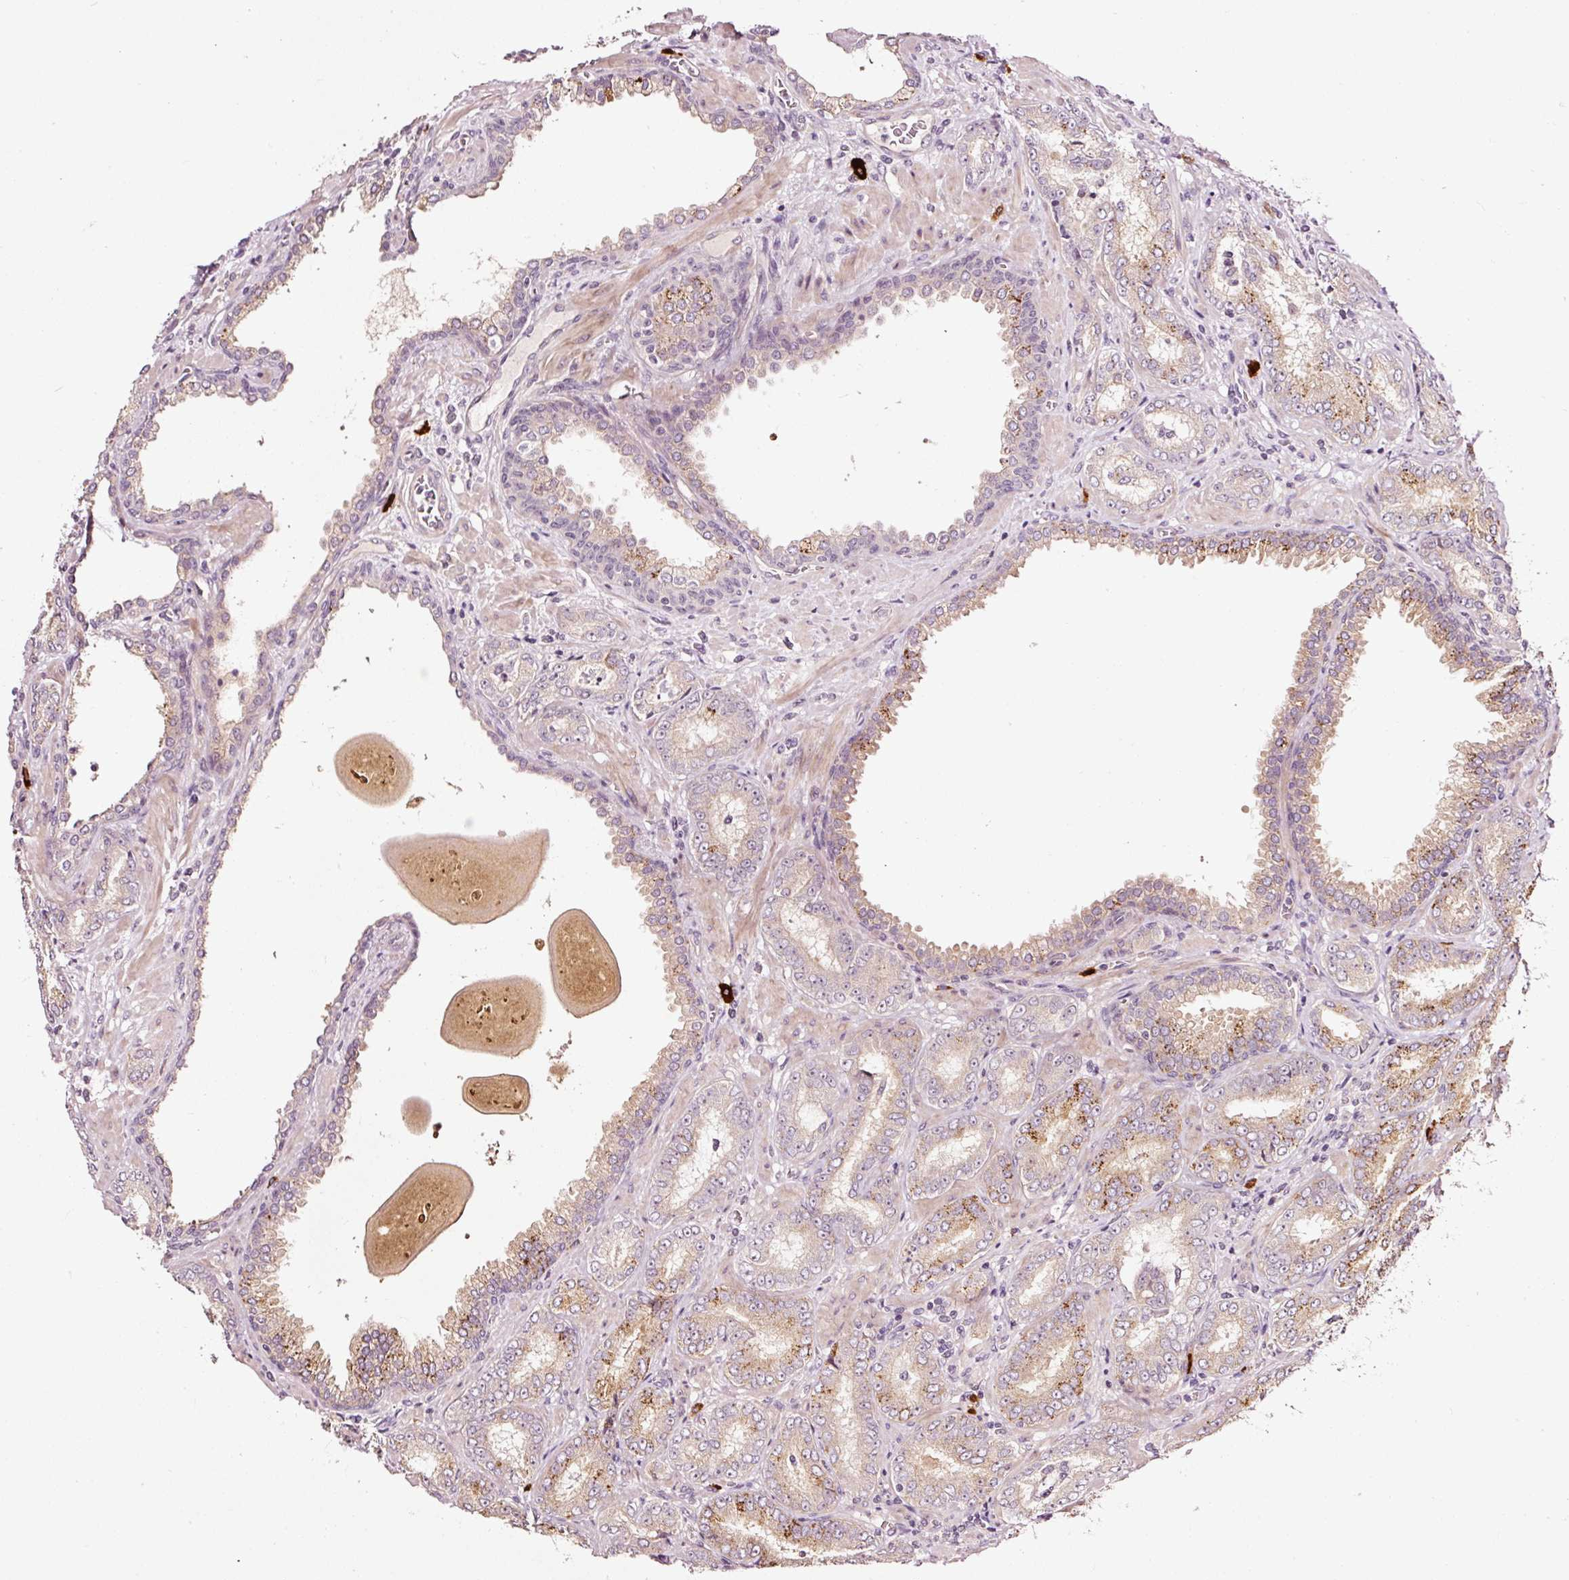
{"staining": {"intensity": "moderate", "quantity": "<25%", "location": "cytoplasmic/membranous"}, "tissue": "prostate cancer", "cell_type": "Tumor cells", "image_type": "cancer", "snomed": [{"axis": "morphology", "description": "Adenocarcinoma, High grade"}, {"axis": "topography", "description": "Prostate"}], "caption": "DAB immunohistochemical staining of human high-grade adenocarcinoma (prostate) reveals moderate cytoplasmic/membranous protein staining in about <25% of tumor cells. (DAB IHC, brown staining for protein, blue staining for nuclei).", "gene": "UTP14A", "patient": {"sex": "male", "age": 72}}